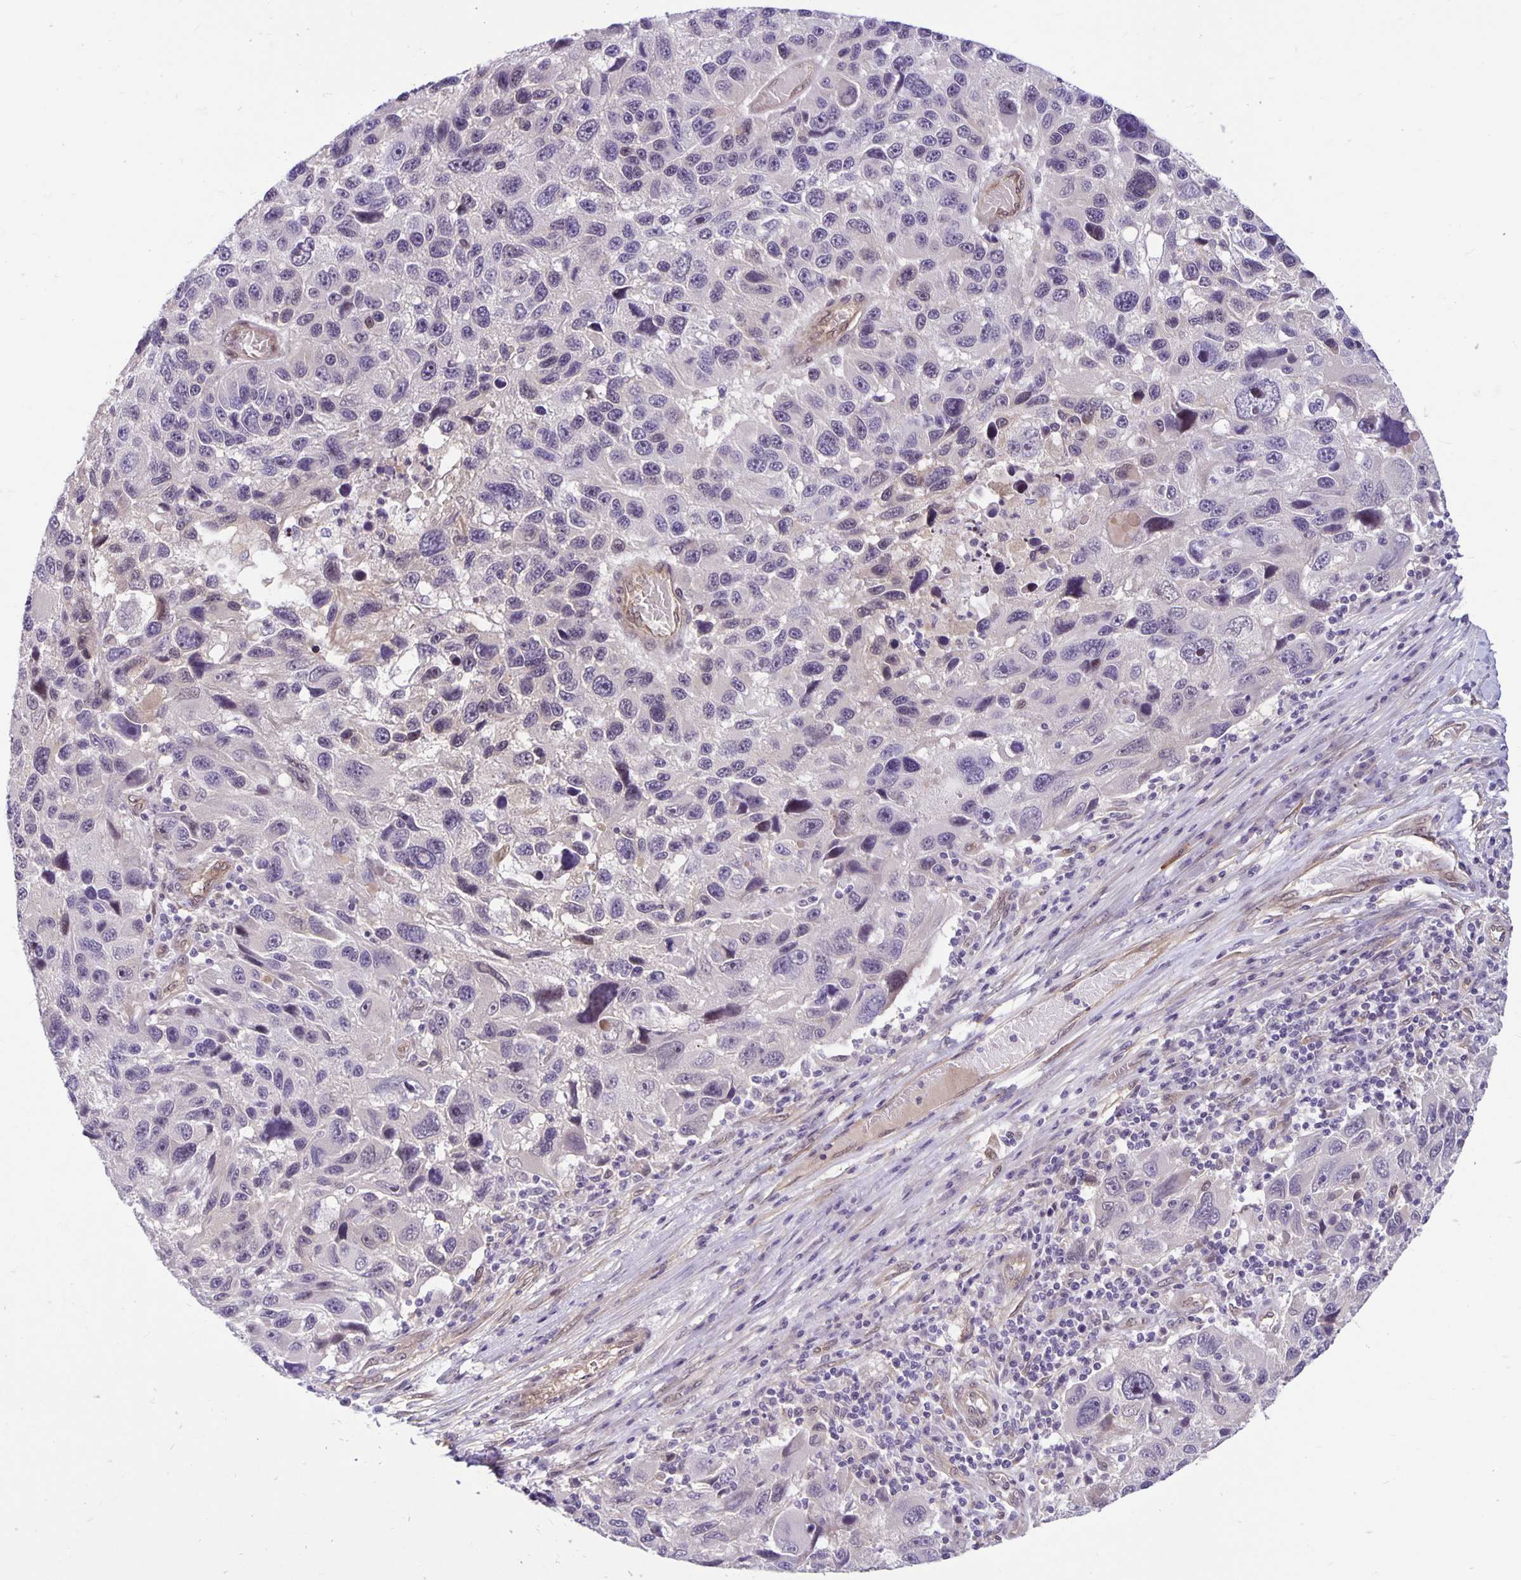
{"staining": {"intensity": "negative", "quantity": "none", "location": "none"}, "tissue": "melanoma", "cell_type": "Tumor cells", "image_type": "cancer", "snomed": [{"axis": "morphology", "description": "Malignant melanoma, NOS"}, {"axis": "topography", "description": "Skin"}], "caption": "This image is of malignant melanoma stained with IHC to label a protein in brown with the nuclei are counter-stained blue. There is no staining in tumor cells. (DAB (3,3'-diaminobenzidine) immunohistochemistry visualized using brightfield microscopy, high magnification).", "gene": "TAX1BP3", "patient": {"sex": "male", "age": 53}}